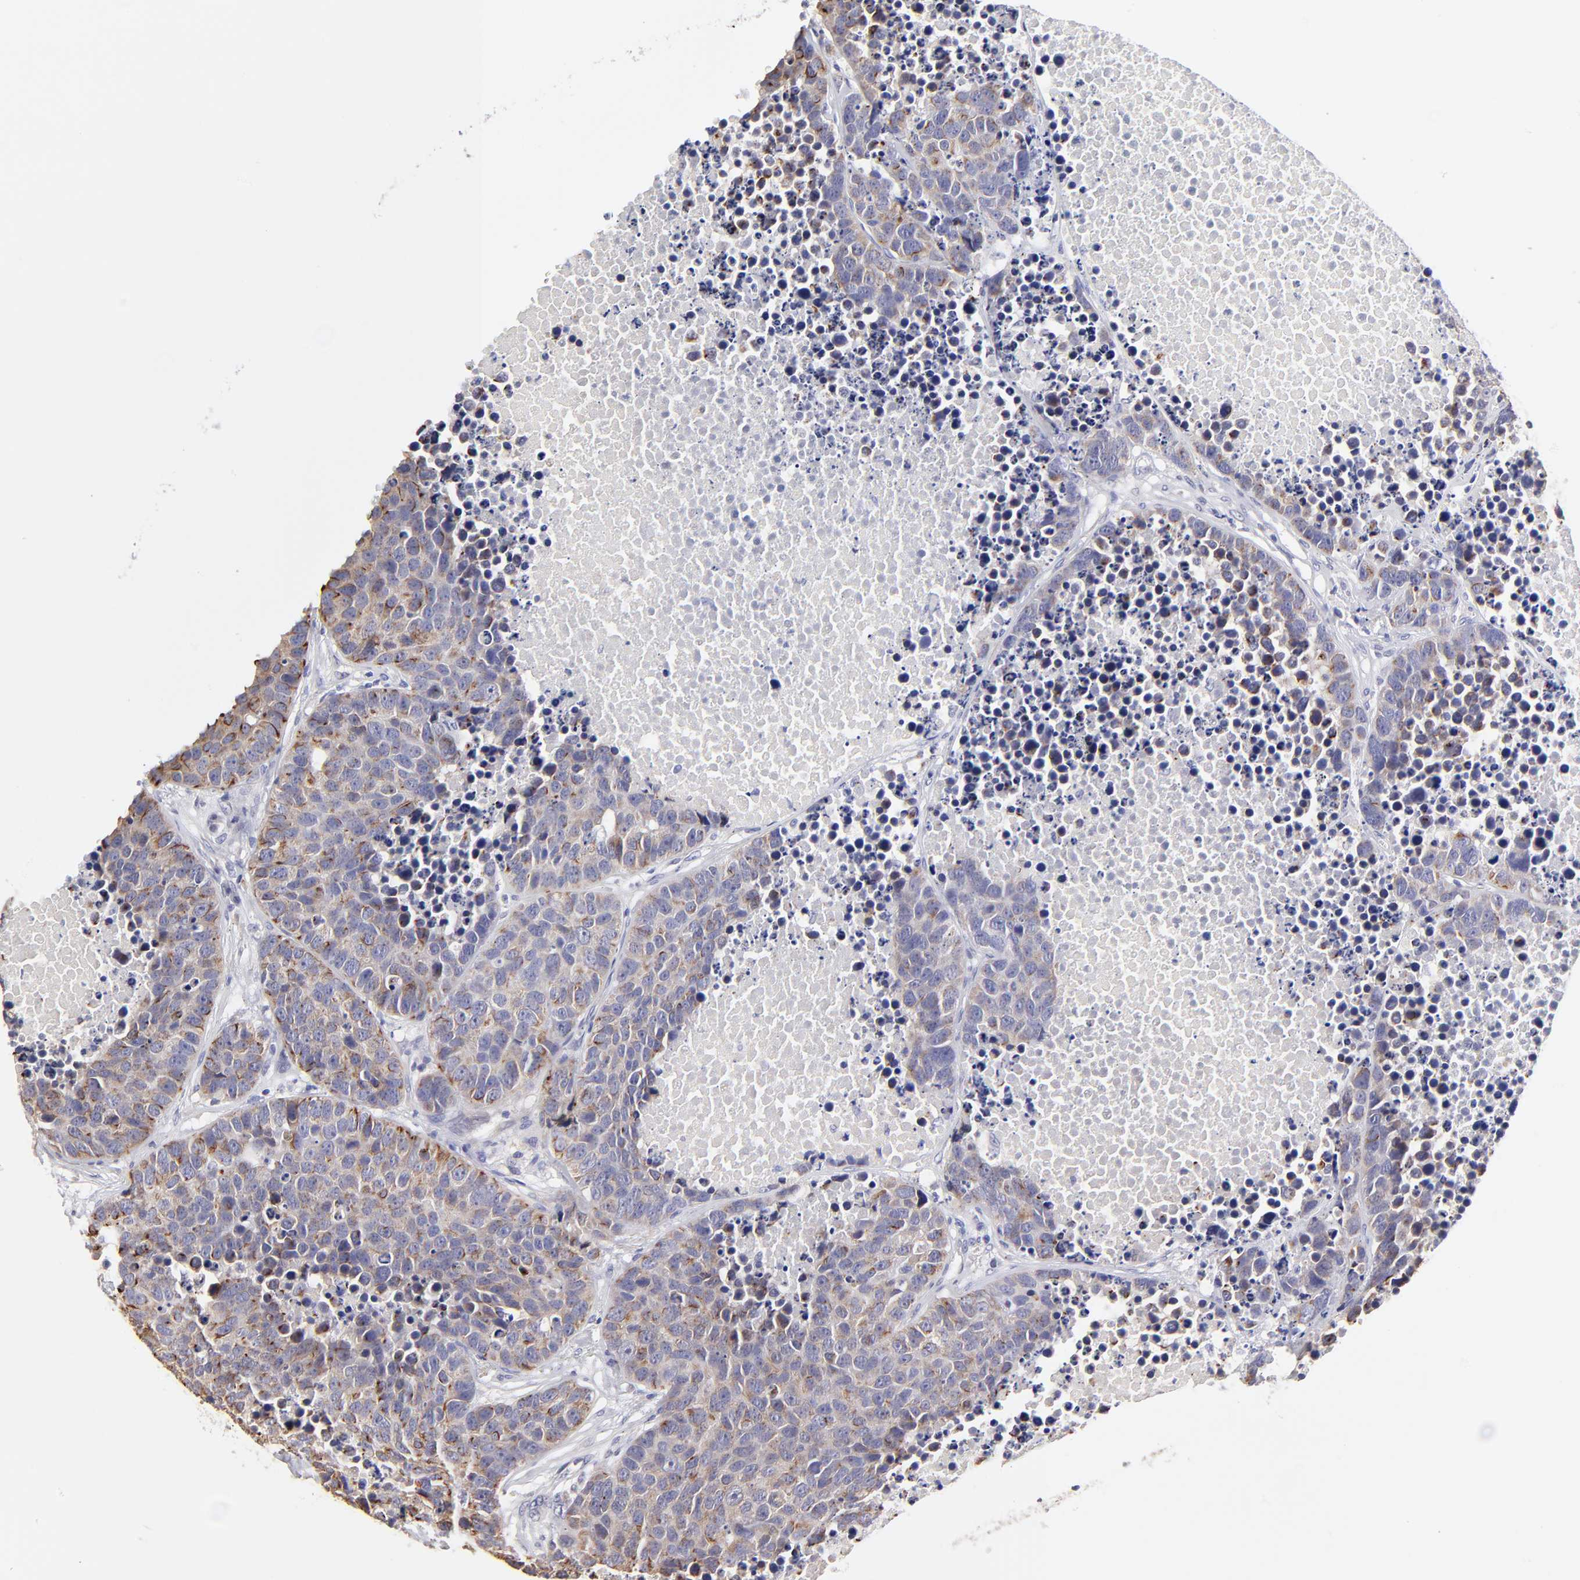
{"staining": {"intensity": "weak", "quantity": "25%-75%", "location": "cytoplasmic/membranous"}, "tissue": "carcinoid", "cell_type": "Tumor cells", "image_type": "cancer", "snomed": [{"axis": "morphology", "description": "Carcinoid, malignant, NOS"}, {"axis": "topography", "description": "Lung"}], "caption": "Protein expression analysis of human carcinoid reveals weak cytoplasmic/membranous expression in approximately 25%-75% of tumor cells.", "gene": "BTG2", "patient": {"sex": "male", "age": 60}}